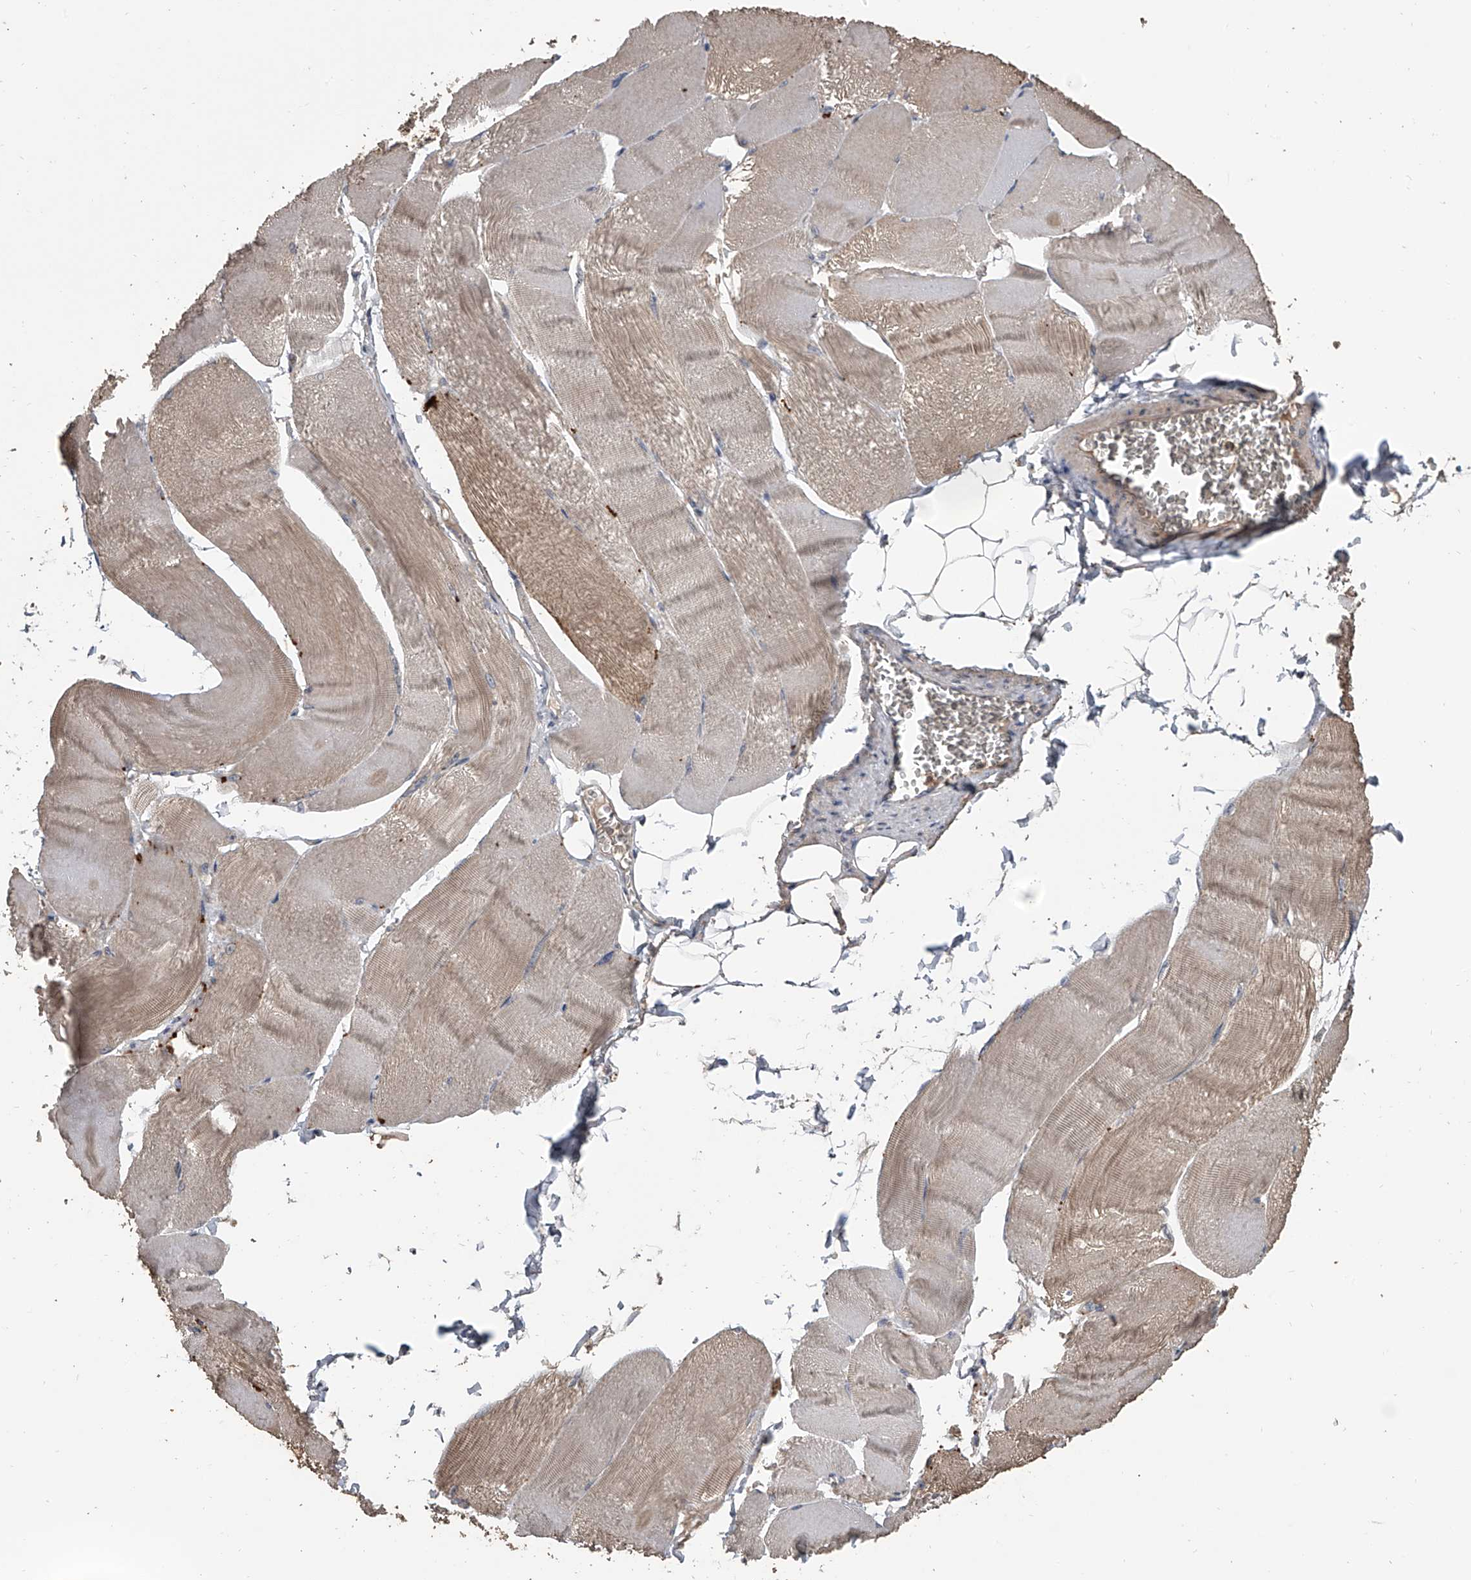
{"staining": {"intensity": "moderate", "quantity": "<25%", "location": "cytoplasmic/membranous"}, "tissue": "skeletal muscle", "cell_type": "Myocytes", "image_type": "normal", "snomed": [{"axis": "morphology", "description": "Normal tissue, NOS"}, {"axis": "morphology", "description": "Basal cell carcinoma"}, {"axis": "topography", "description": "Skeletal muscle"}], "caption": "Normal skeletal muscle reveals moderate cytoplasmic/membranous expression in approximately <25% of myocytes, visualized by immunohistochemistry.", "gene": "DOCK9", "patient": {"sex": "female", "age": 64}}